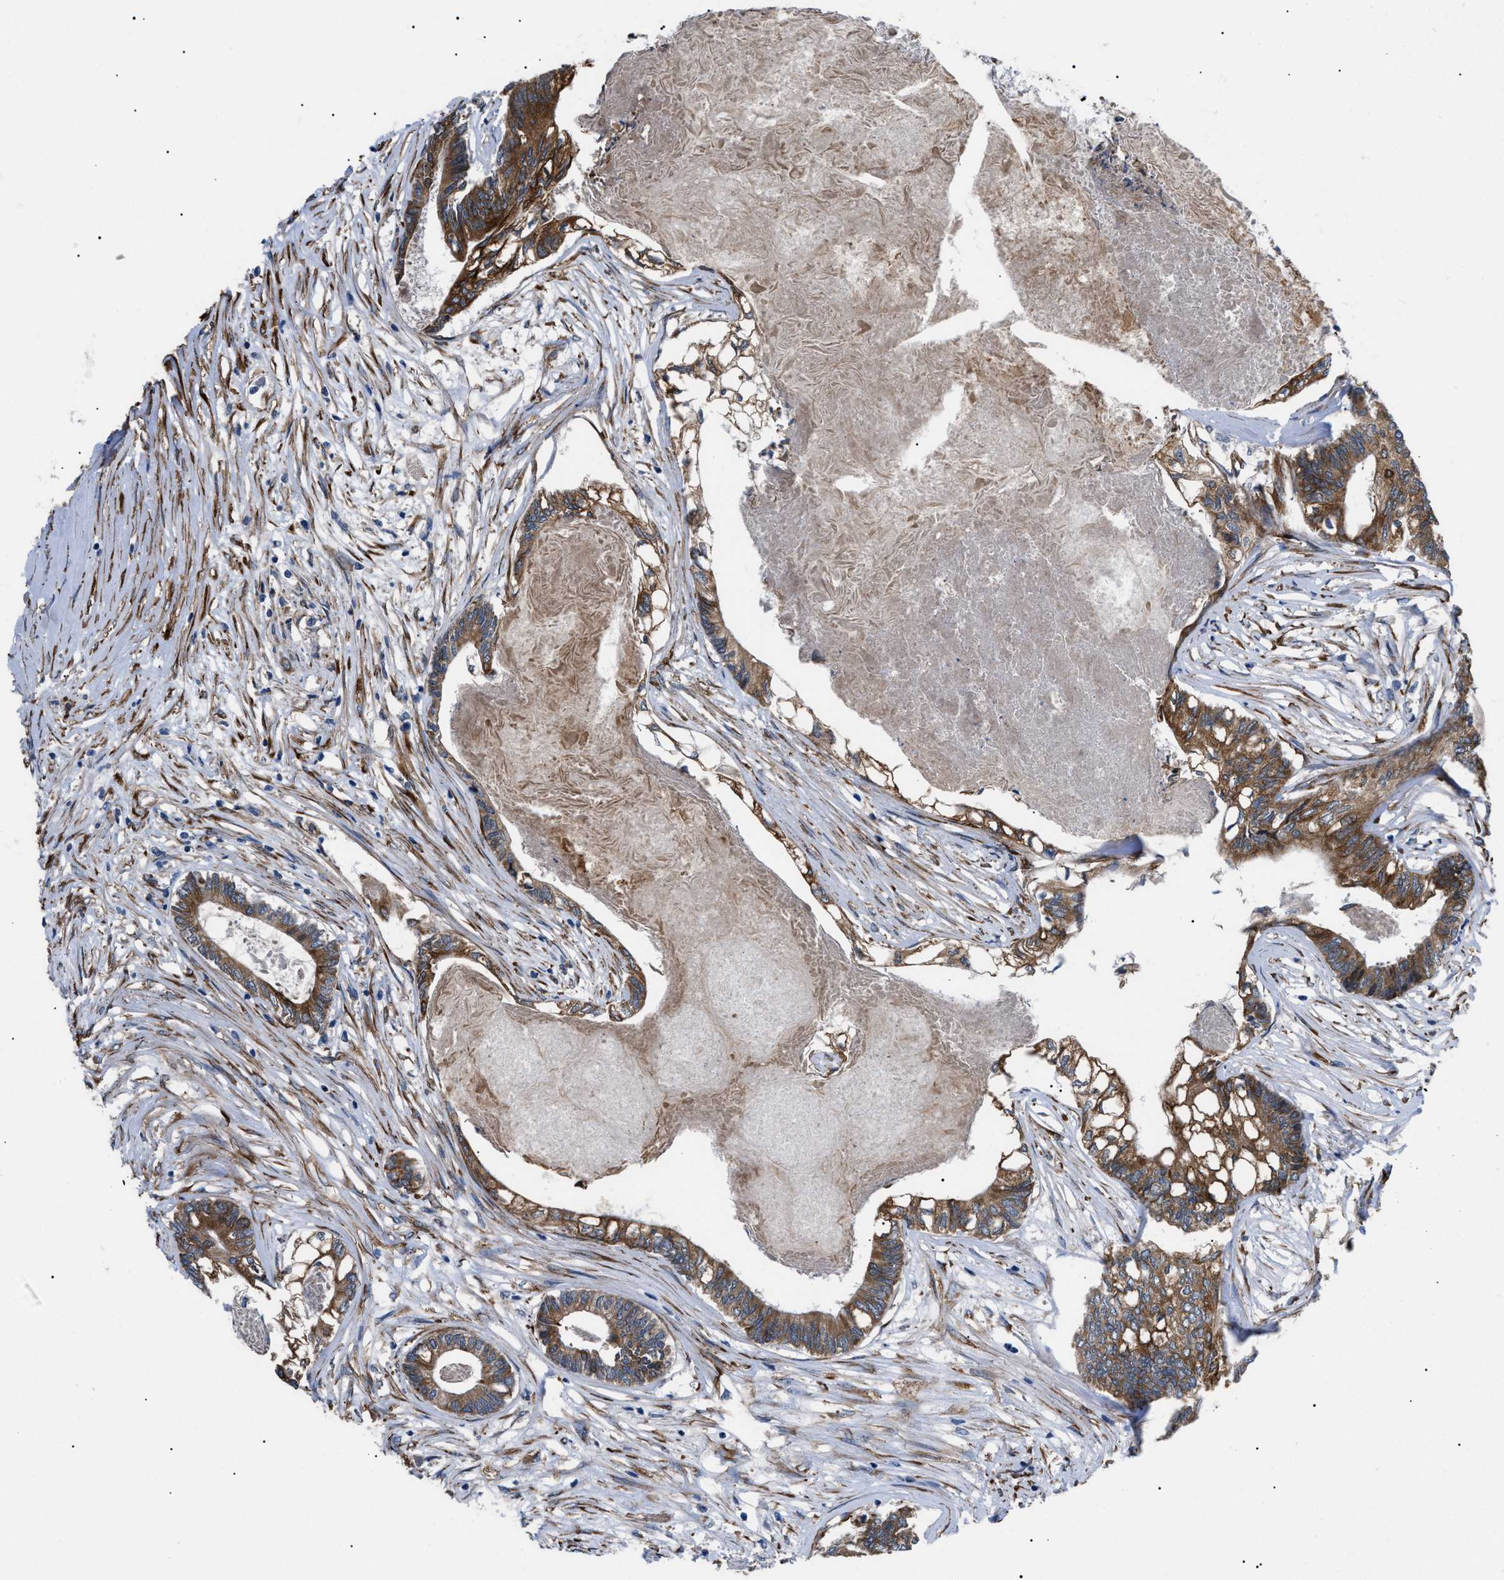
{"staining": {"intensity": "moderate", "quantity": ">75%", "location": "cytoplasmic/membranous"}, "tissue": "colorectal cancer", "cell_type": "Tumor cells", "image_type": "cancer", "snomed": [{"axis": "morphology", "description": "Adenocarcinoma, NOS"}, {"axis": "topography", "description": "Rectum"}], "caption": "Immunohistochemistry (DAB (3,3'-diaminobenzidine)) staining of colorectal cancer (adenocarcinoma) exhibits moderate cytoplasmic/membranous protein staining in about >75% of tumor cells.", "gene": "MYO10", "patient": {"sex": "male", "age": 63}}